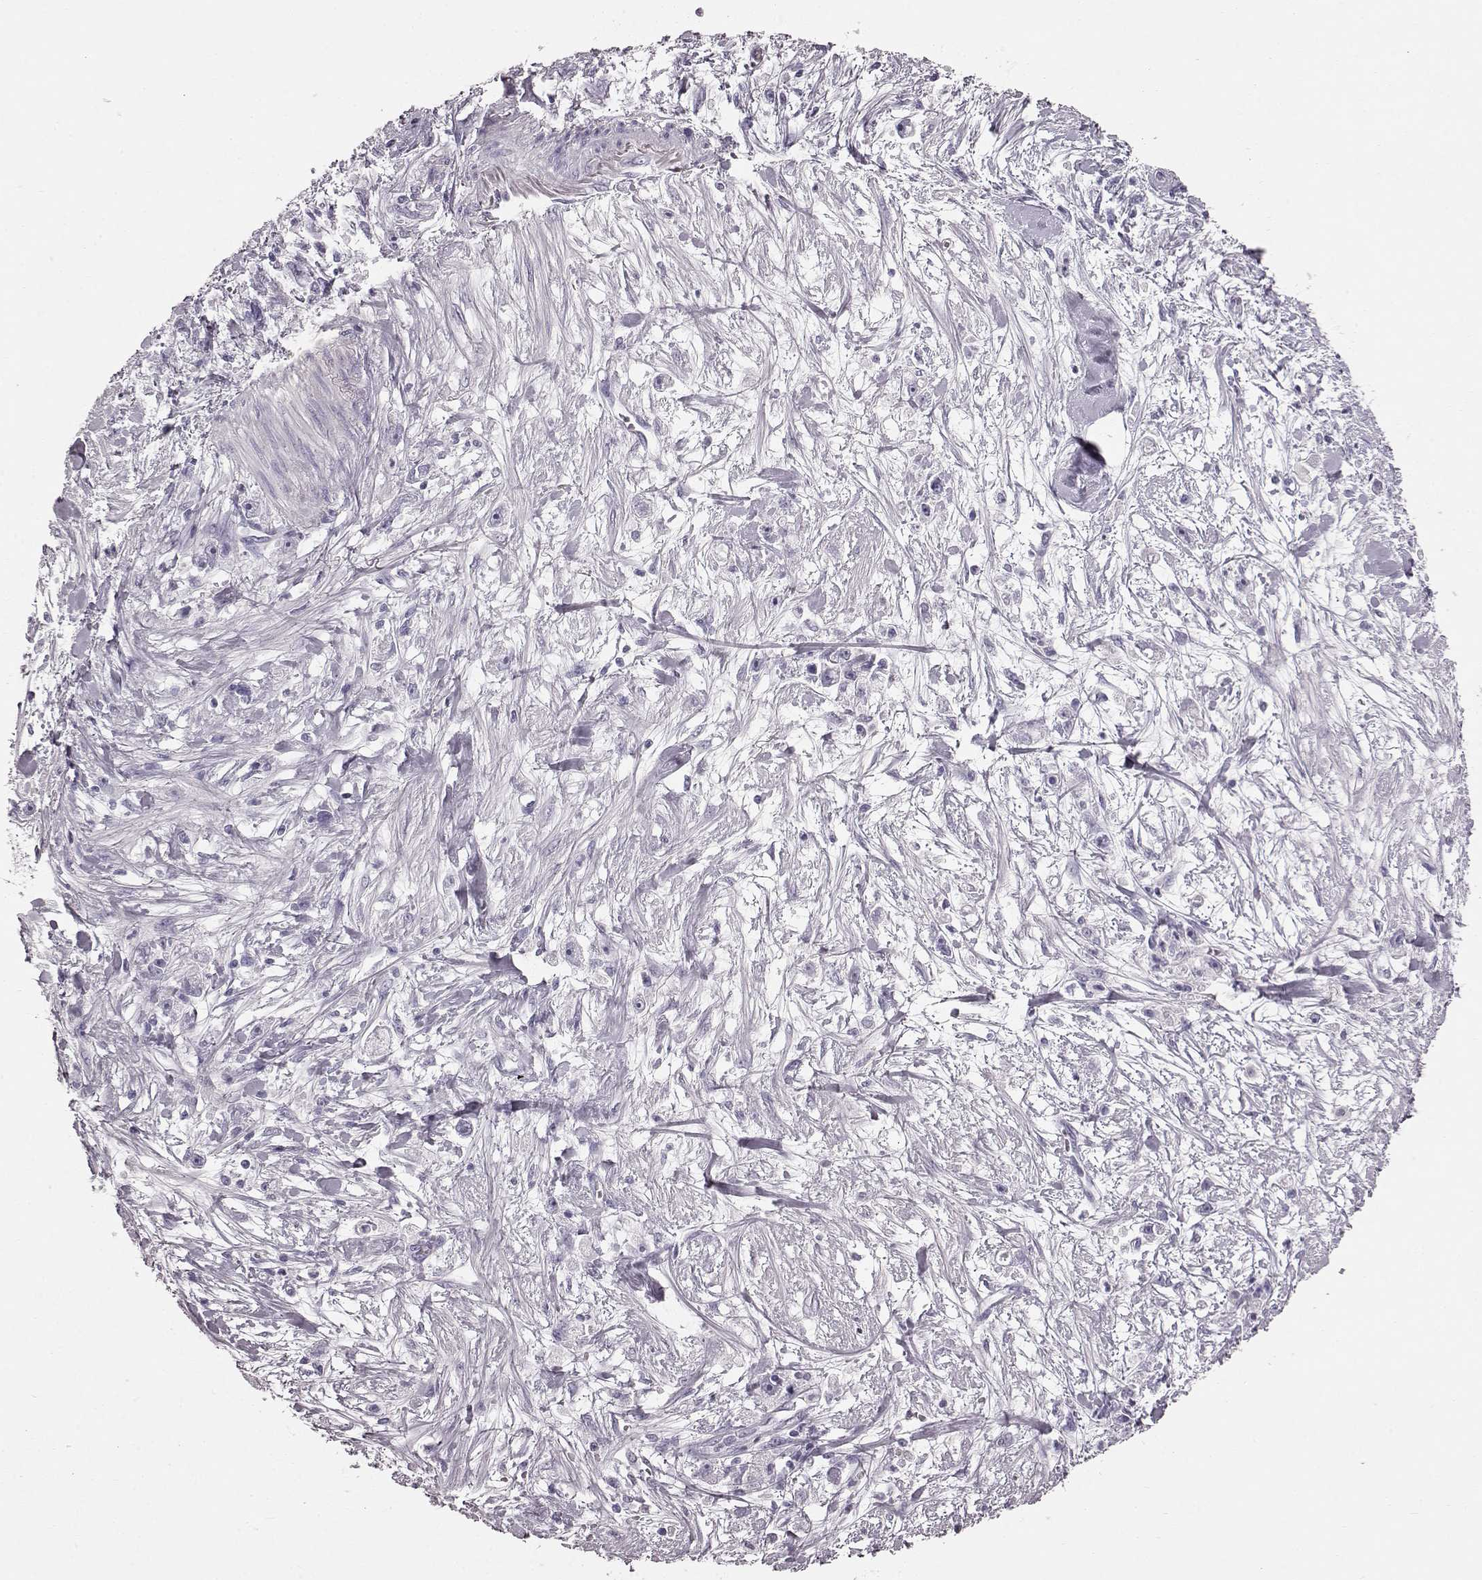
{"staining": {"intensity": "negative", "quantity": "none", "location": "none"}, "tissue": "stomach cancer", "cell_type": "Tumor cells", "image_type": "cancer", "snomed": [{"axis": "morphology", "description": "Adenocarcinoma, NOS"}, {"axis": "topography", "description": "Stomach"}], "caption": "The immunohistochemistry photomicrograph has no significant positivity in tumor cells of stomach cancer tissue.", "gene": "TCHHL1", "patient": {"sex": "female", "age": 59}}